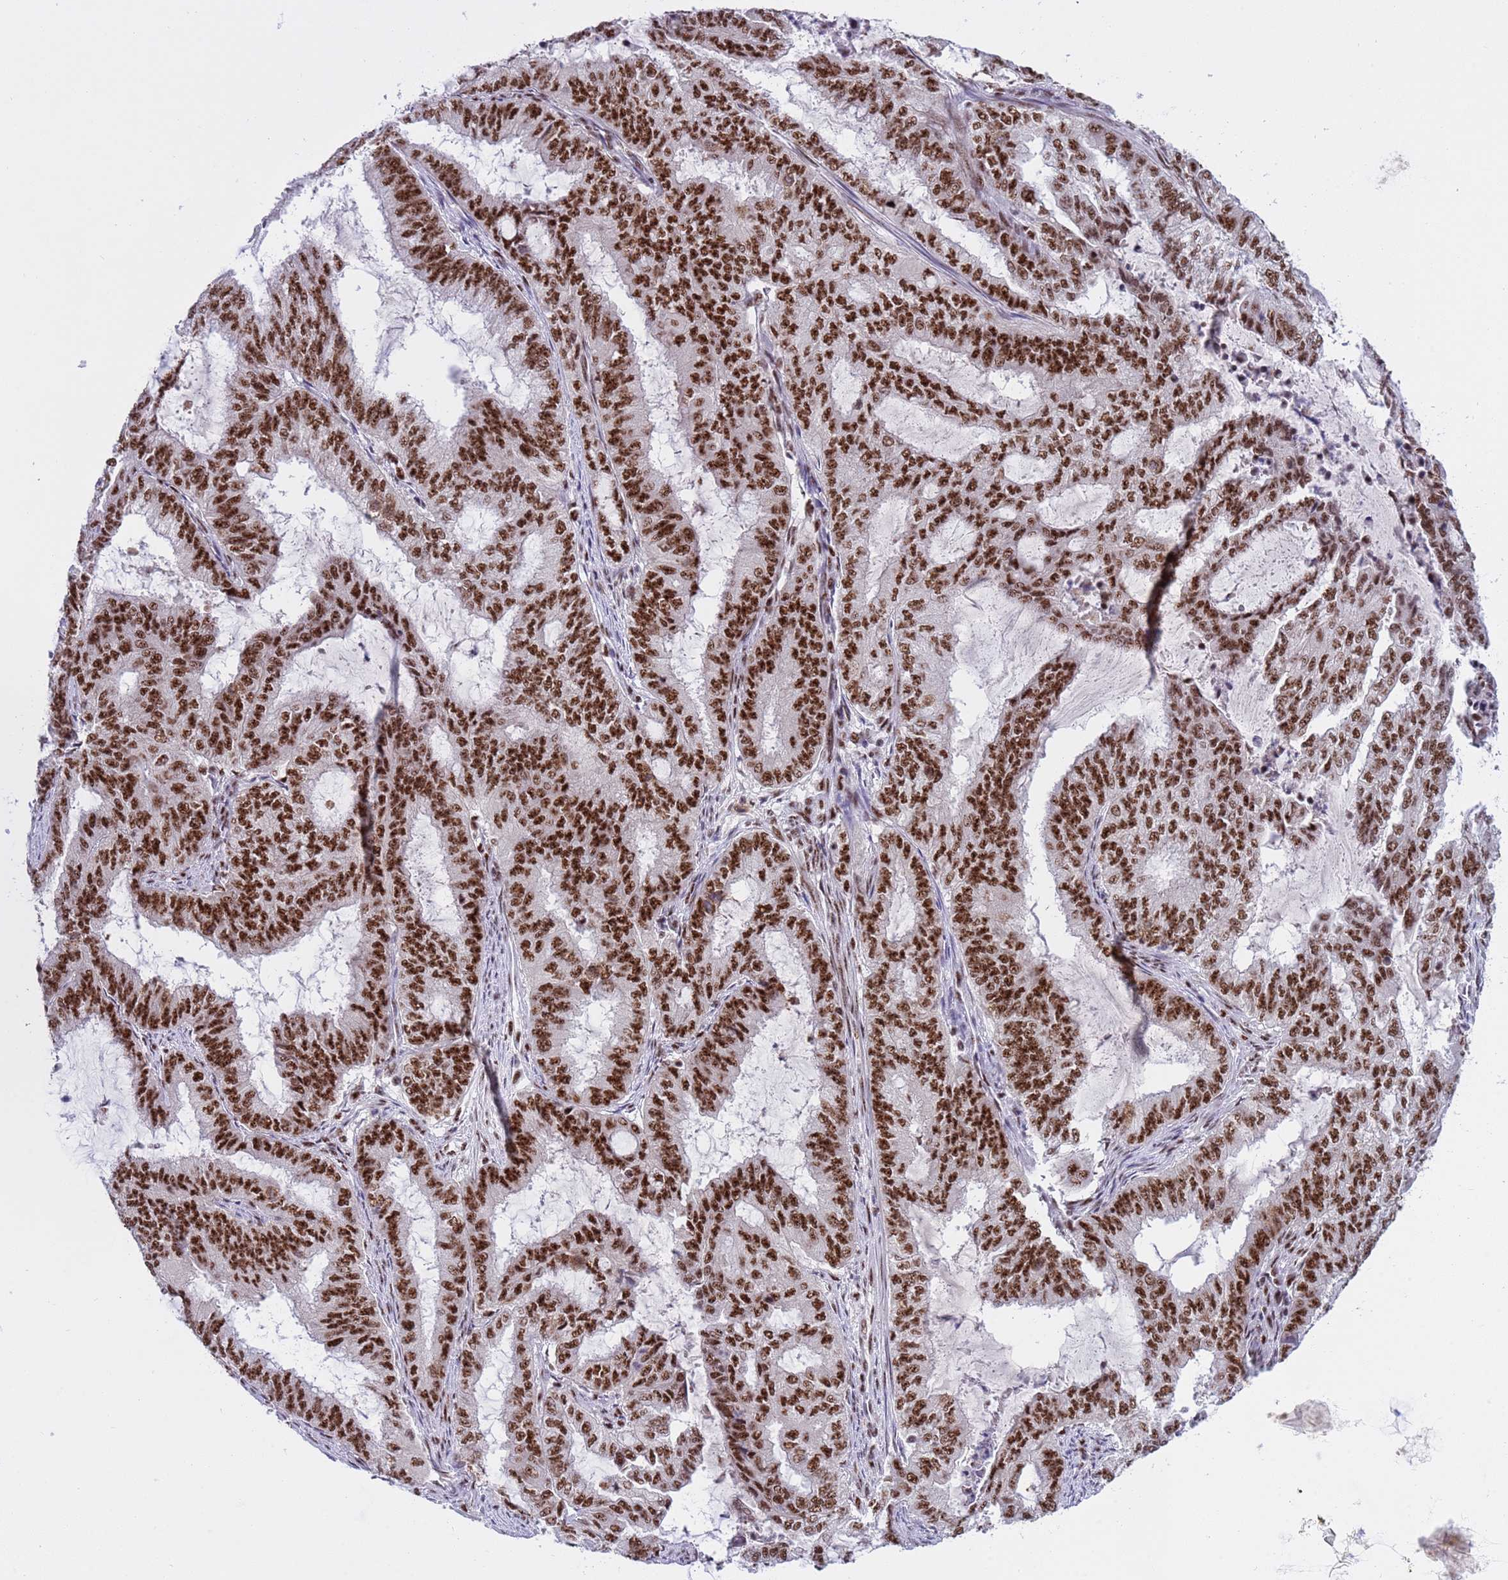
{"staining": {"intensity": "strong", "quantity": ">75%", "location": "nuclear"}, "tissue": "endometrial cancer", "cell_type": "Tumor cells", "image_type": "cancer", "snomed": [{"axis": "morphology", "description": "Adenocarcinoma, NOS"}, {"axis": "topography", "description": "Endometrium"}], "caption": "Protein analysis of endometrial cancer tissue reveals strong nuclear staining in about >75% of tumor cells. (brown staining indicates protein expression, while blue staining denotes nuclei).", "gene": "THOC2", "patient": {"sex": "female", "age": 51}}